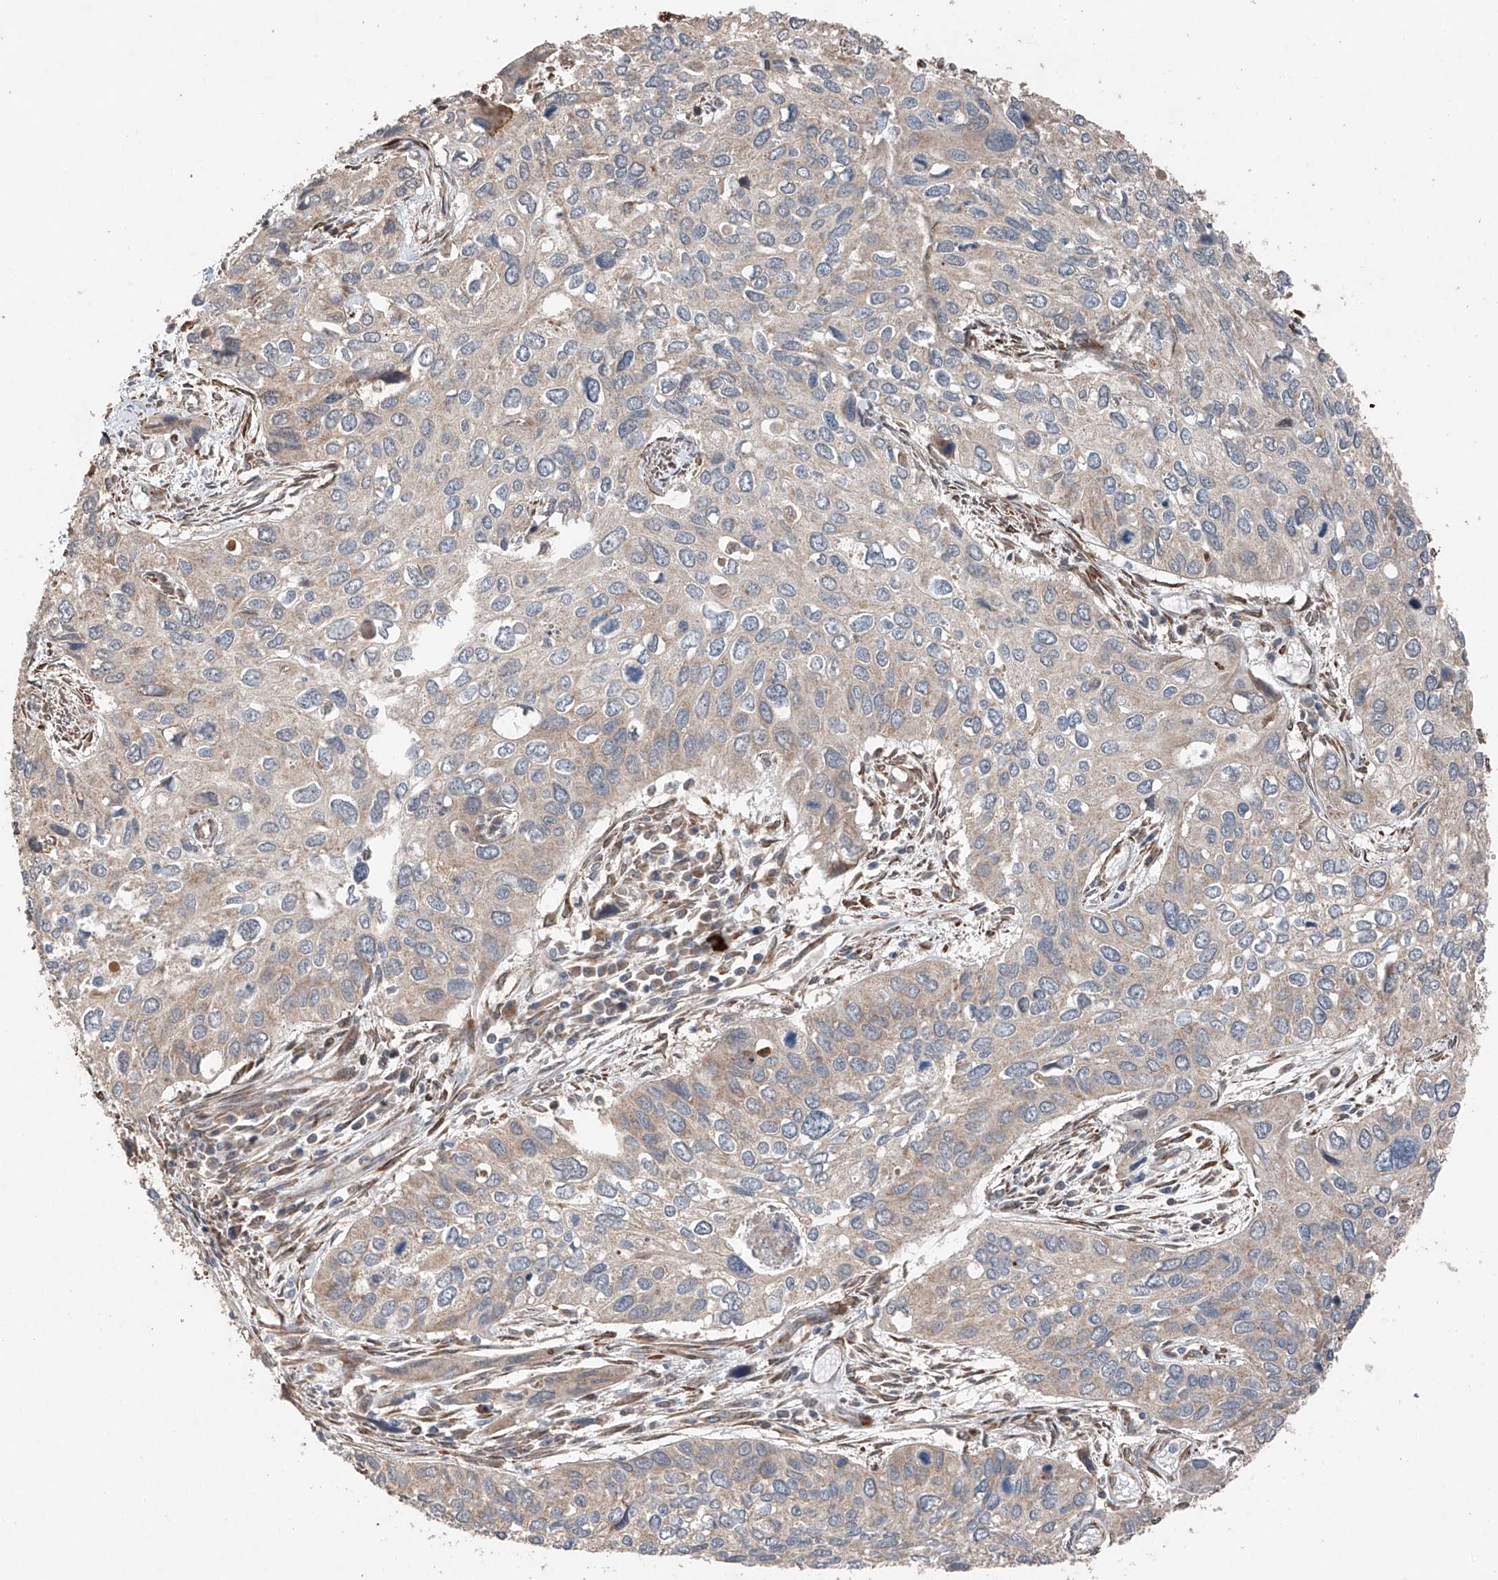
{"staining": {"intensity": "weak", "quantity": "25%-75%", "location": "cytoplasmic/membranous"}, "tissue": "cervical cancer", "cell_type": "Tumor cells", "image_type": "cancer", "snomed": [{"axis": "morphology", "description": "Squamous cell carcinoma, NOS"}, {"axis": "topography", "description": "Cervix"}], "caption": "The immunohistochemical stain highlights weak cytoplasmic/membranous staining in tumor cells of cervical cancer (squamous cell carcinoma) tissue. (IHC, brightfield microscopy, high magnification).", "gene": "AP4B1", "patient": {"sex": "female", "age": 55}}